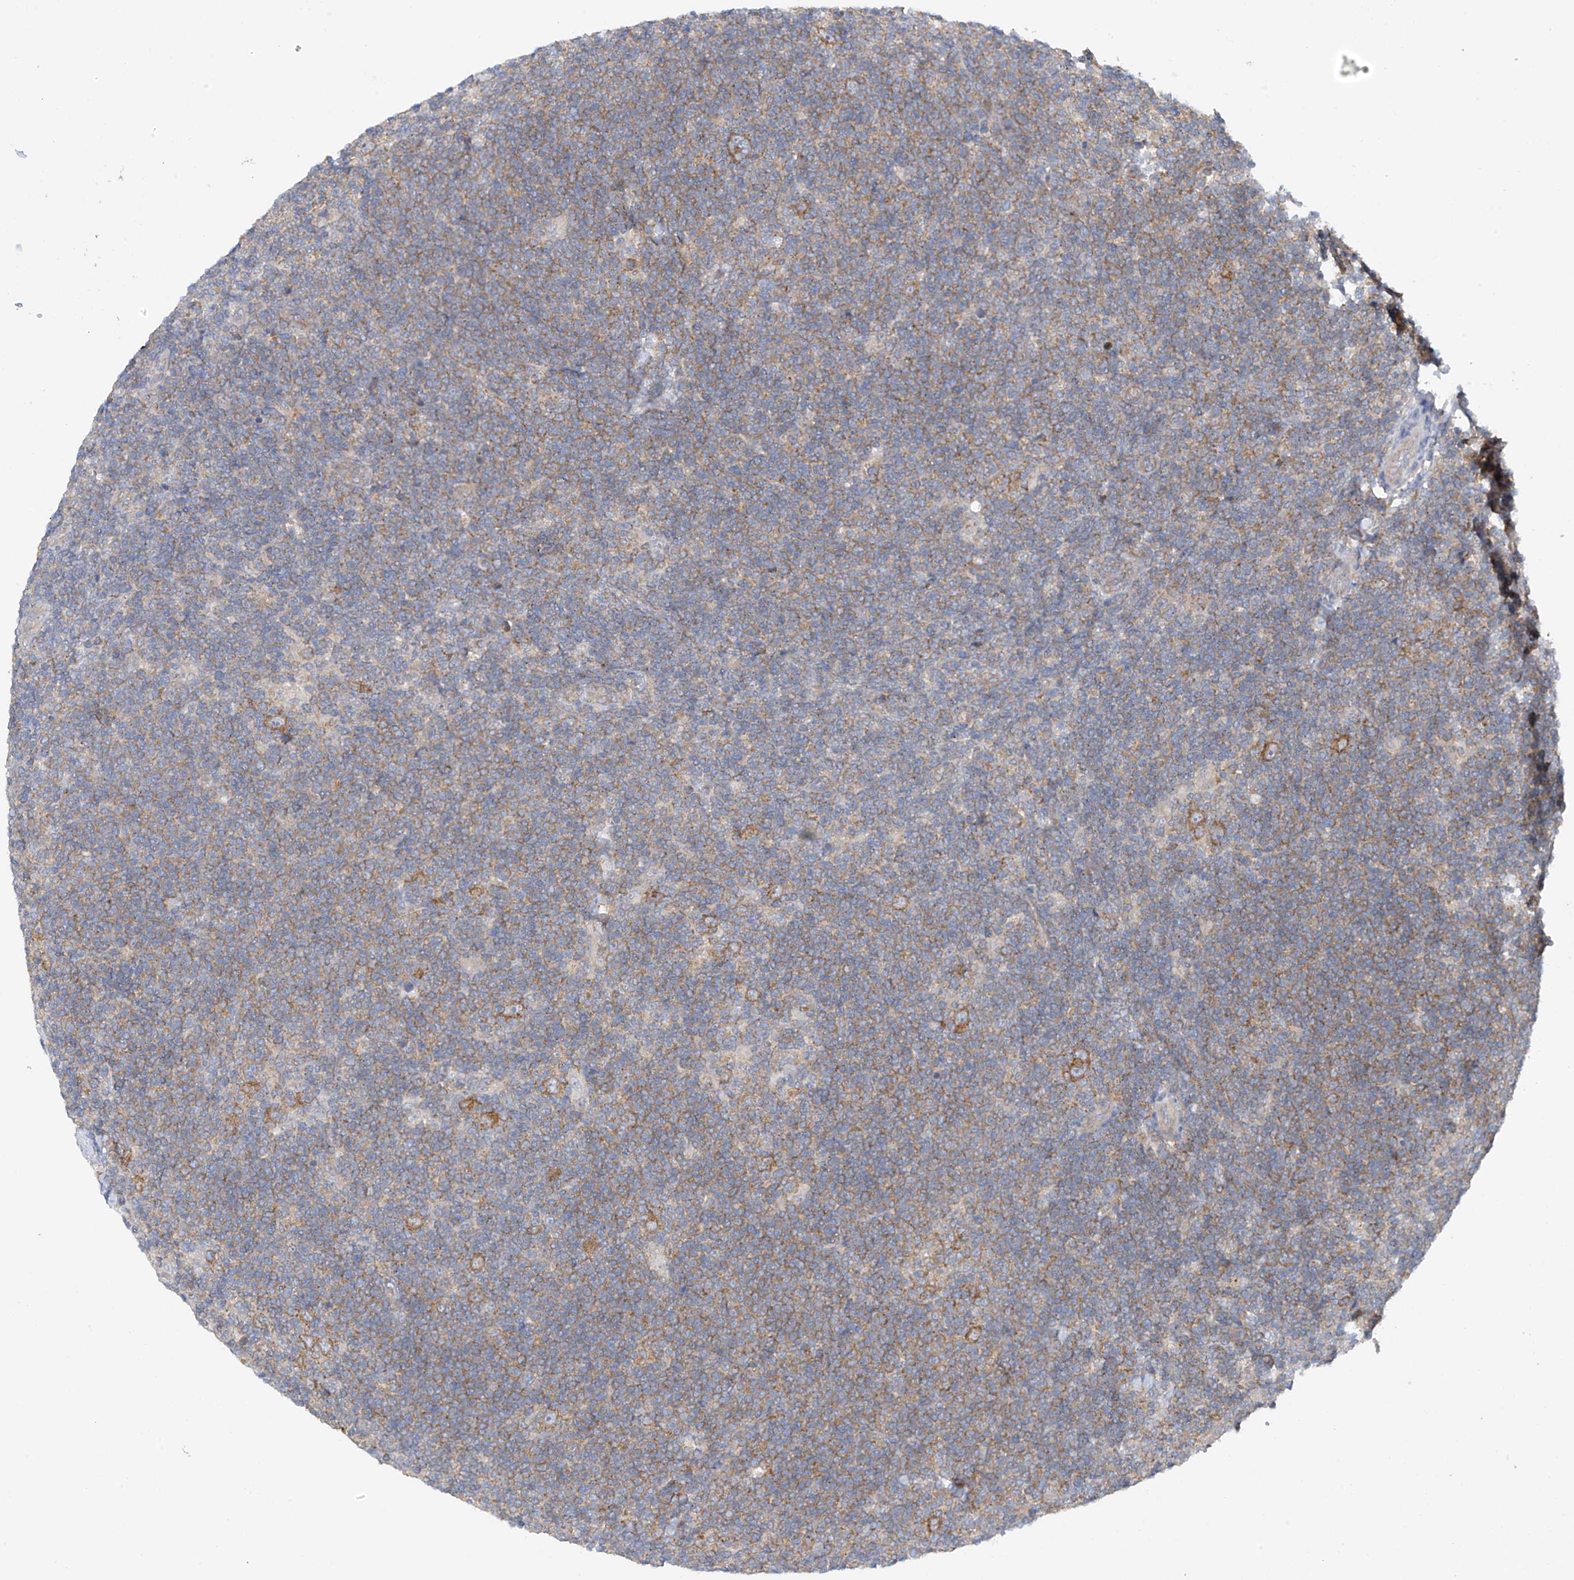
{"staining": {"intensity": "moderate", "quantity": "25%-75%", "location": "cytoplasmic/membranous"}, "tissue": "lymphoma", "cell_type": "Tumor cells", "image_type": "cancer", "snomed": [{"axis": "morphology", "description": "Hodgkin's disease, NOS"}, {"axis": "topography", "description": "Lymph node"}], "caption": "This micrograph demonstrates IHC staining of lymphoma, with medium moderate cytoplasmic/membranous expression in about 25%-75% of tumor cells.", "gene": "REPS1", "patient": {"sex": "female", "age": 57}}